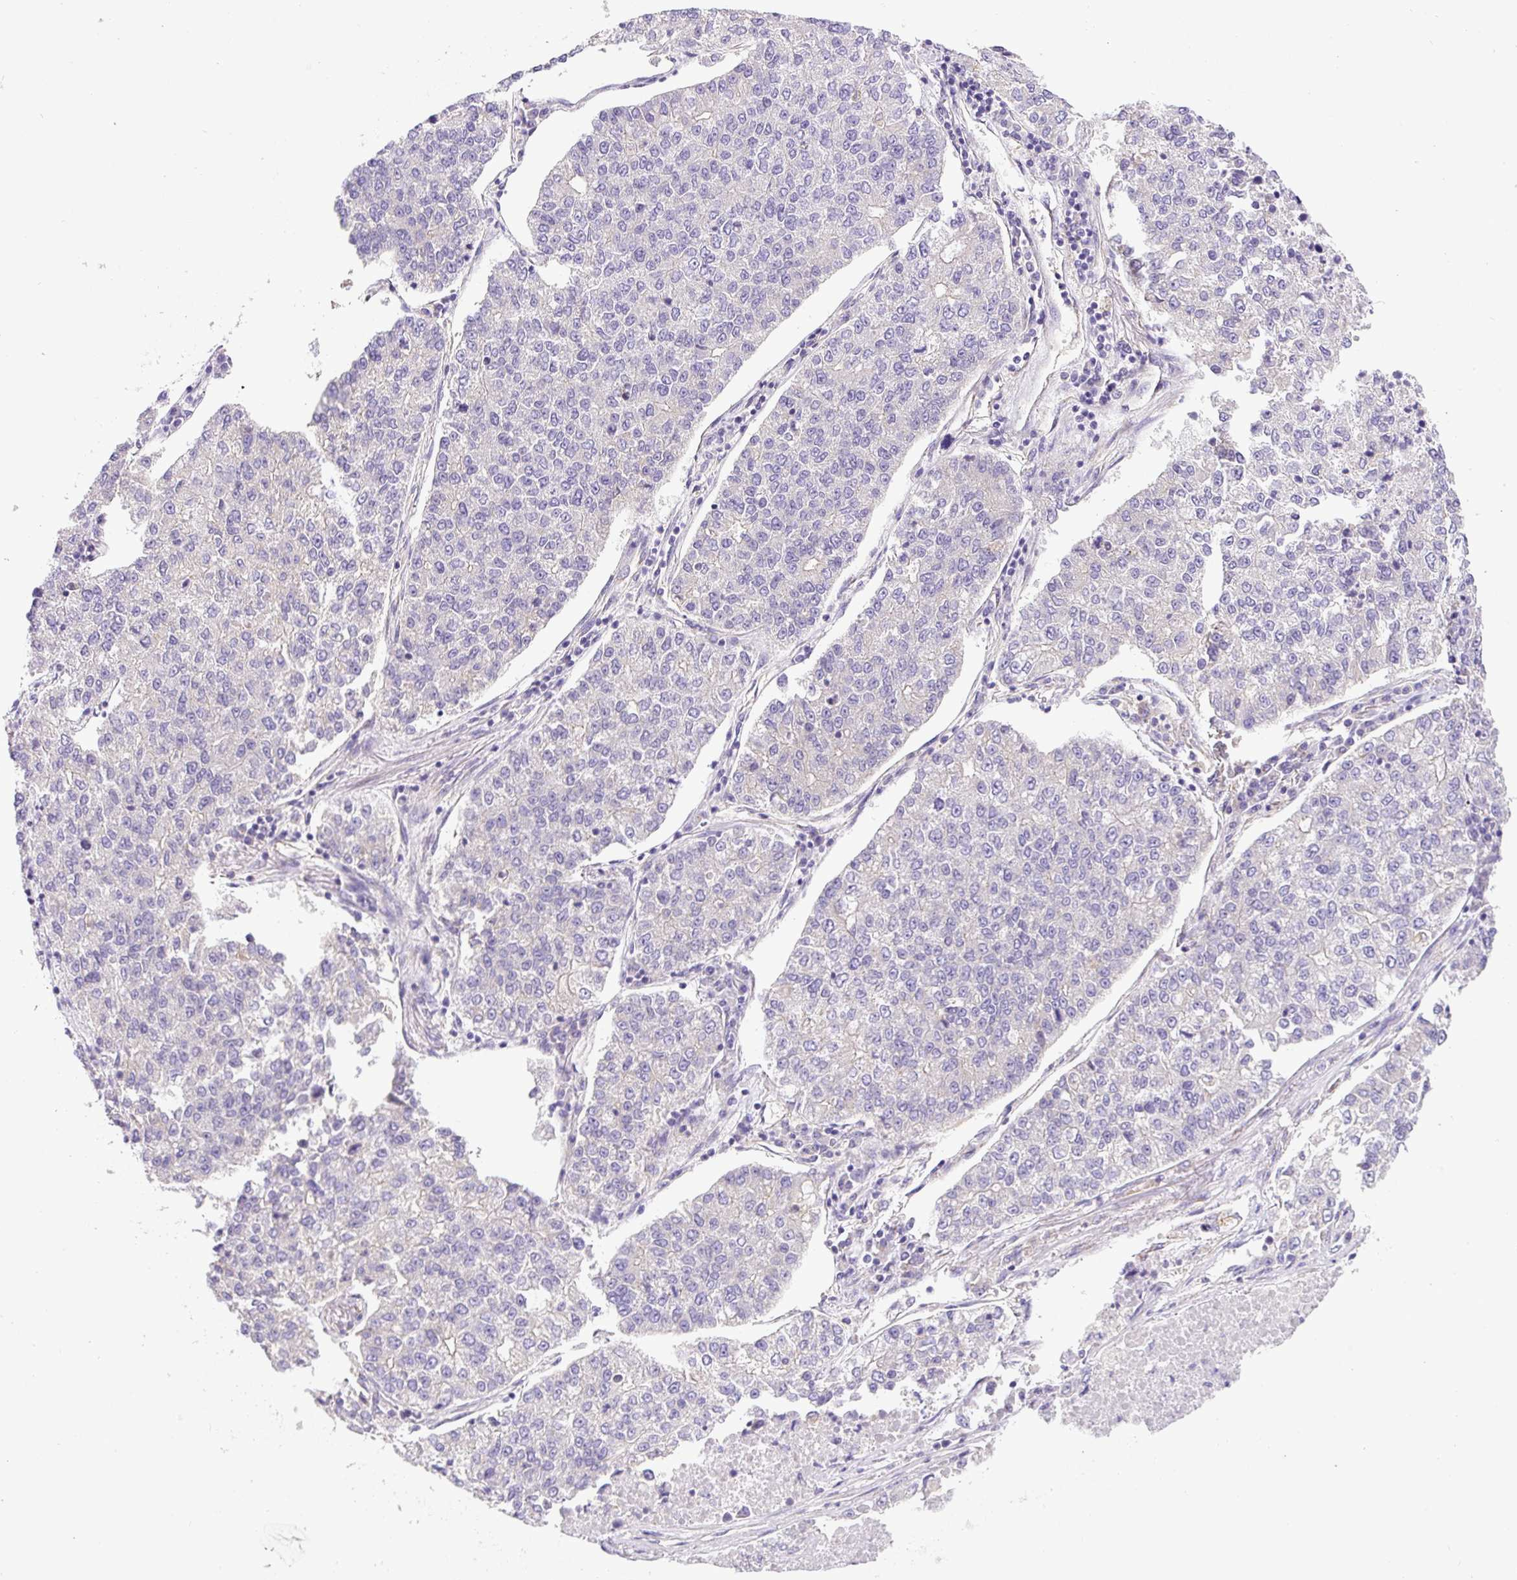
{"staining": {"intensity": "negative", "quantity": "none", "location": "none"}, "tissue": "lung cancer", "cell_type": "Tumor cells", "image_type": "cancer", "snomed": [{"axis": "morphology", "description": "Adenocarcinoma, NOS"}, {"axis": "topography", "description": "Lung"}], "caption": "Micrograph shows no protein expression in tumor cells of lung cancer (adenocarcinoma) tissue.", "gene": "DCTN1", "patient": {"sex": "male", "age": 49}}